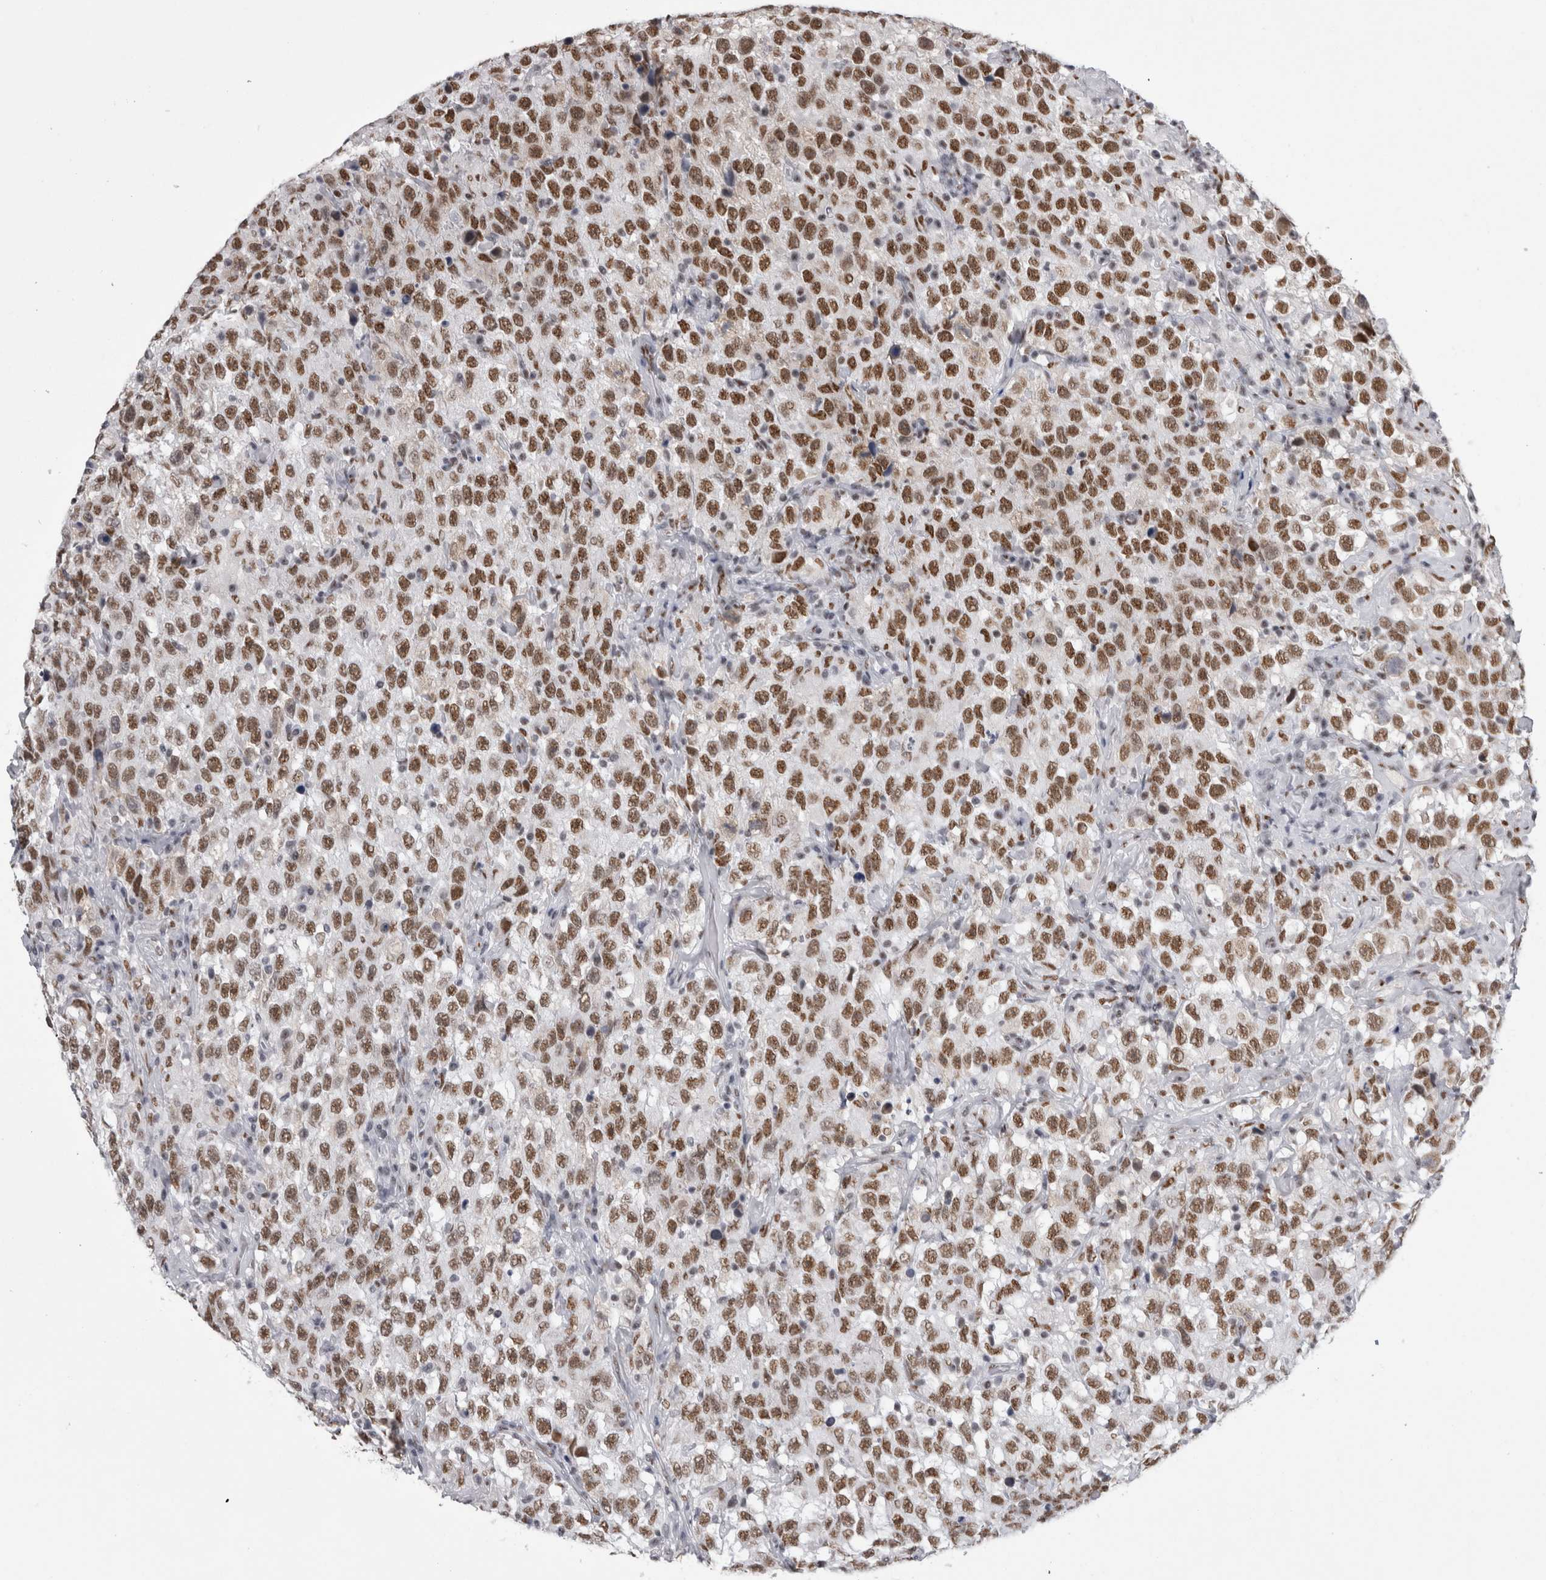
{"staining": {"intensity": "moderate", "quantity": ">75%", "location": "nuclear"}, "tissue": "testis cancer", "cell_type": "Tumor cells", "image_type": "cancer", "snomed": [{"axis": "morphology", "description": "Seminoma, NOS"}, {"axis": "topography", "description": "Testis"}], "caption": "Protein expression by immunohistochemistry (IHC) exhibits moderate nuclear positivity in about >75% of tumor cells in seminoma (testis). The staining is performed using DAB (3,3'-diaminobenzidine) brown chromogen to label protein expression. The nuclei are counter-stained blue using hematoxylin.", "gene": "API5", "patient": {"sex": "male", "age": 41}}